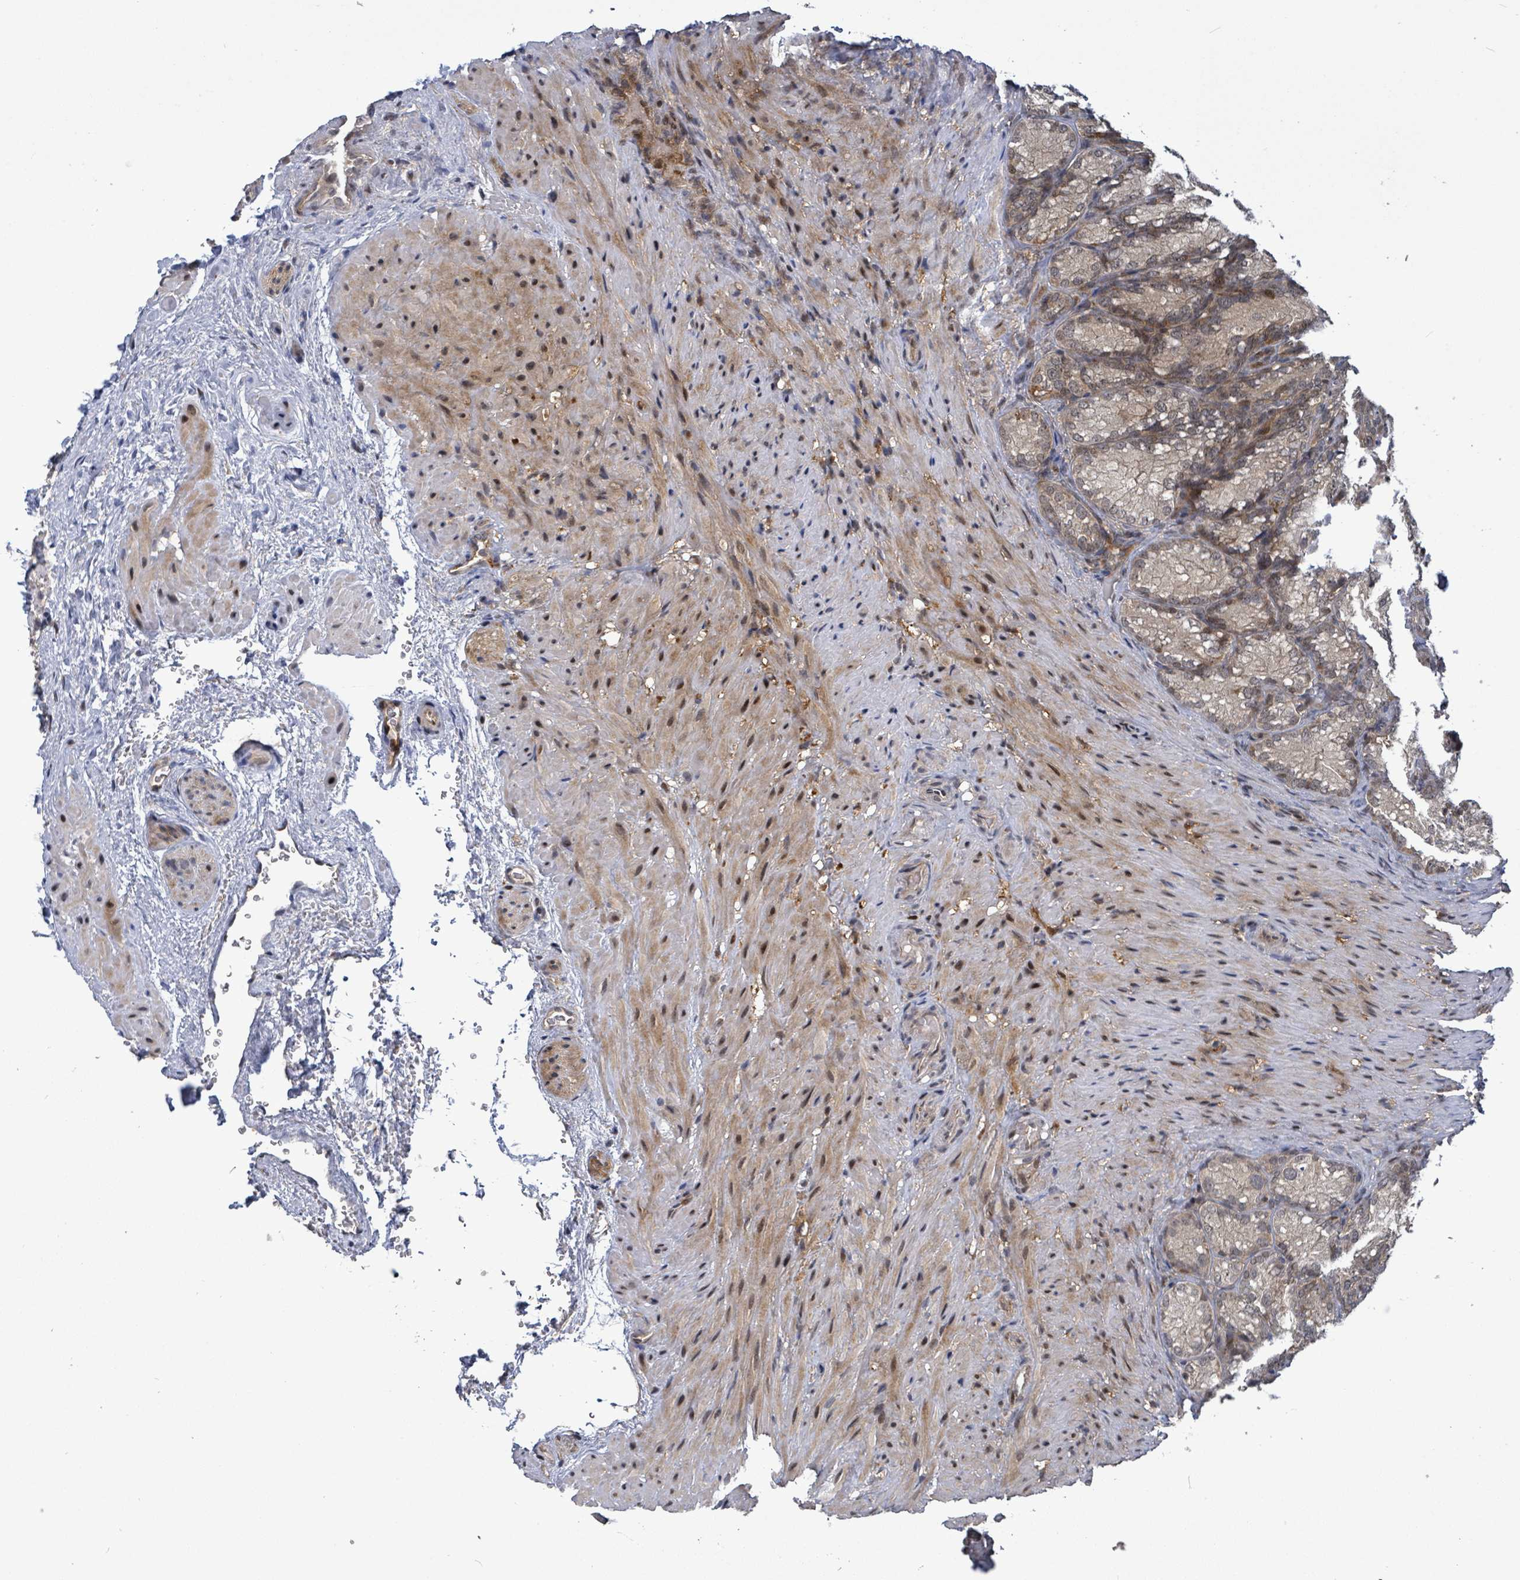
{"staining": {"intensity": "weak", "quantity": "25%-75%", "location": "cytoplasmic/membranous"}, "tissue": "seminal vesicle", "cell_type": "Glandular cells", "image_type": "normal", "snomed": [{"axis": "morphology", "description": "Normal tissue, NOS"}, {"axis": "topography", "description": "Seminal veicle"}], "caption": "DAB immunohistochemical staining of benign seminal vesicle shows weak cytoplasmic/membranous protein positivity in approximately 25%-75% of glandular cells.", "gene": "FBXO6", "patient": {"sex": "male", "age": 58}}